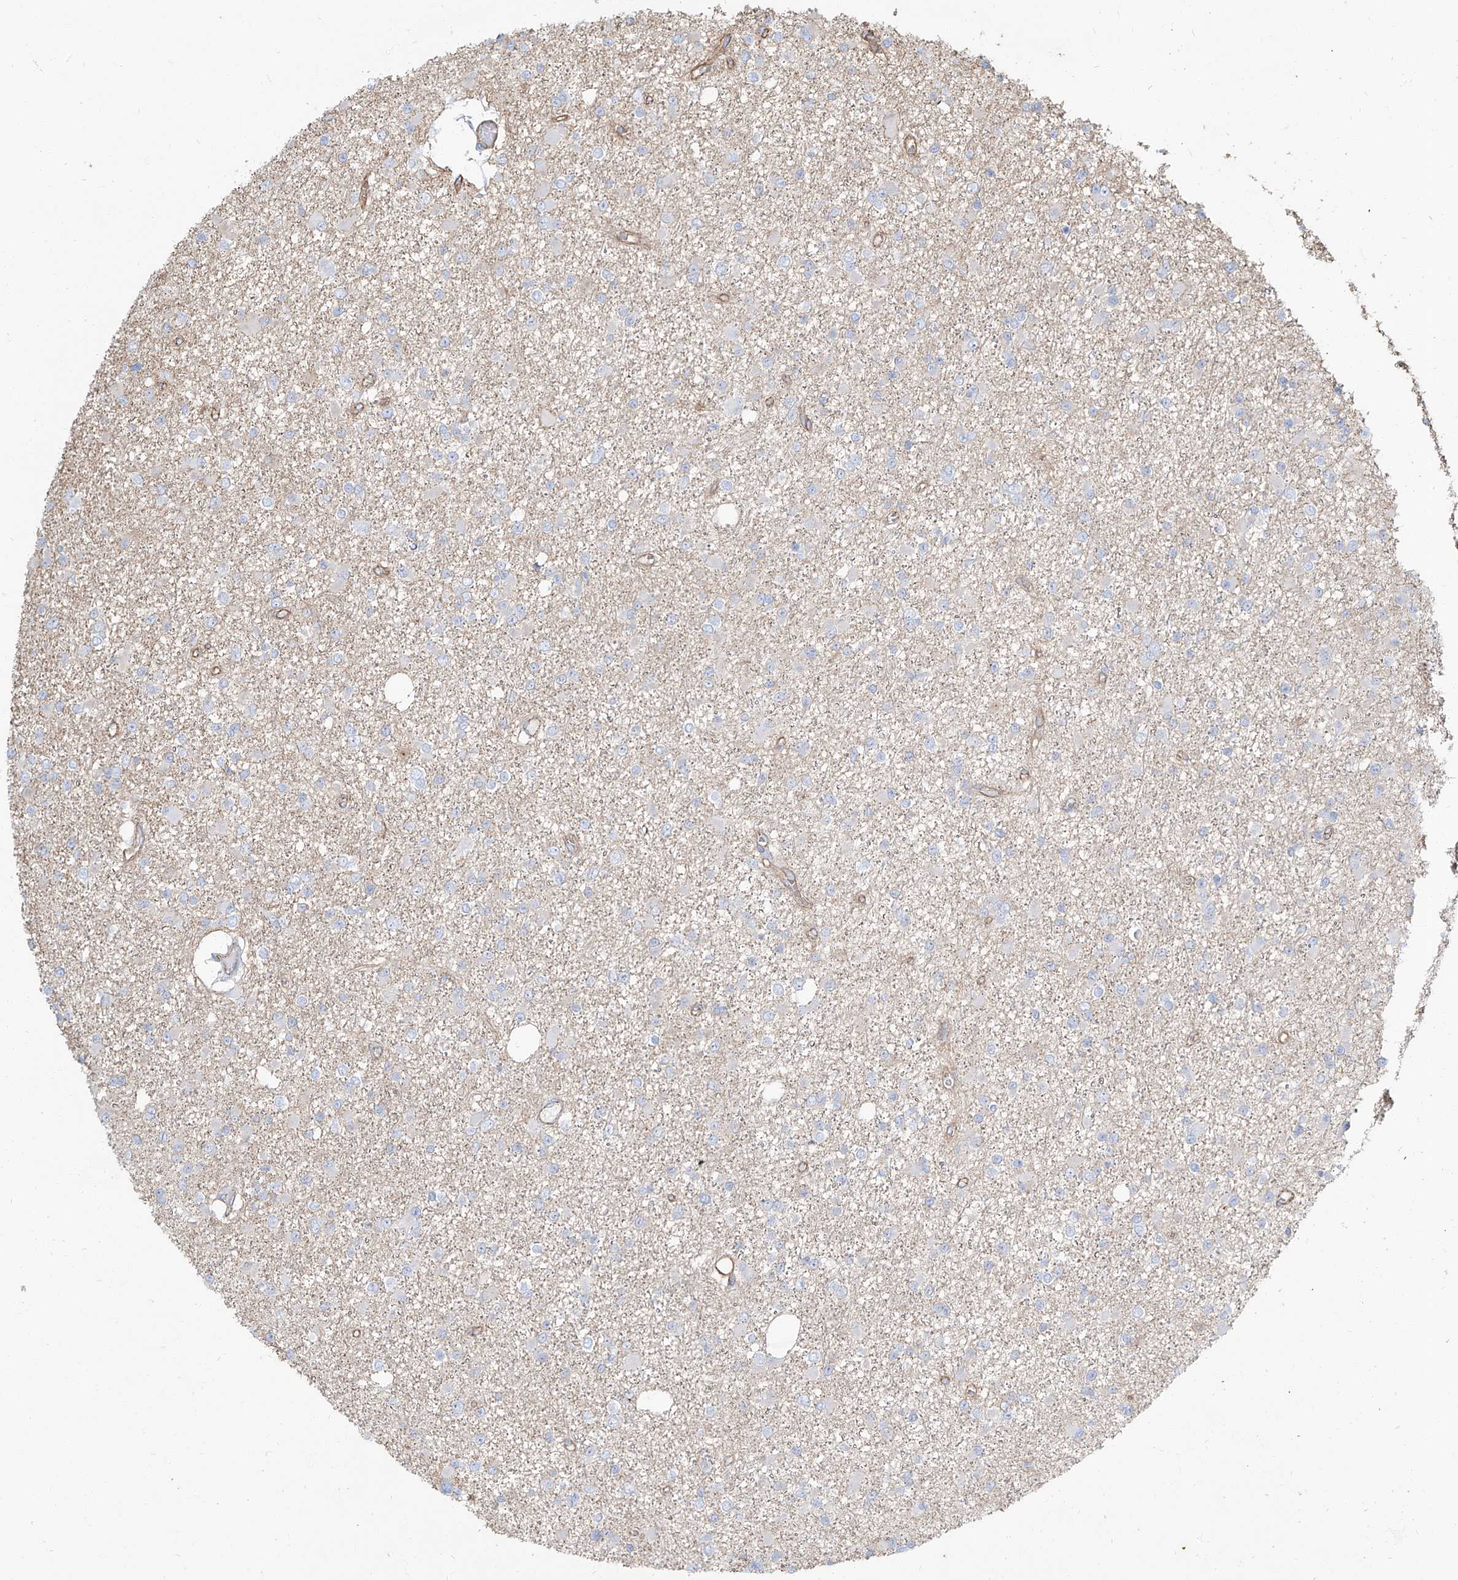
{"staining": {"intensity": "negative", "quantity": "none", "location": "none"}, "tissue": "glioma", "cell_type": "Tumor cells", "image_type": "cancer", "snomed": [{"axis": "morphology", "description": "Glioma, malignant, Low grade"}, {"axis": "topography", "description": "Brain"}], "caption": "IHC of human glioma exhibits no expression in tumor cells. (Brightfield microscopy of DAB (3,3'-diaminobenzidine) immunohistochemistry (IHC) at high magnification).", "gene": "TXLNB", "patient": {"sex": "female", "age": 22}}